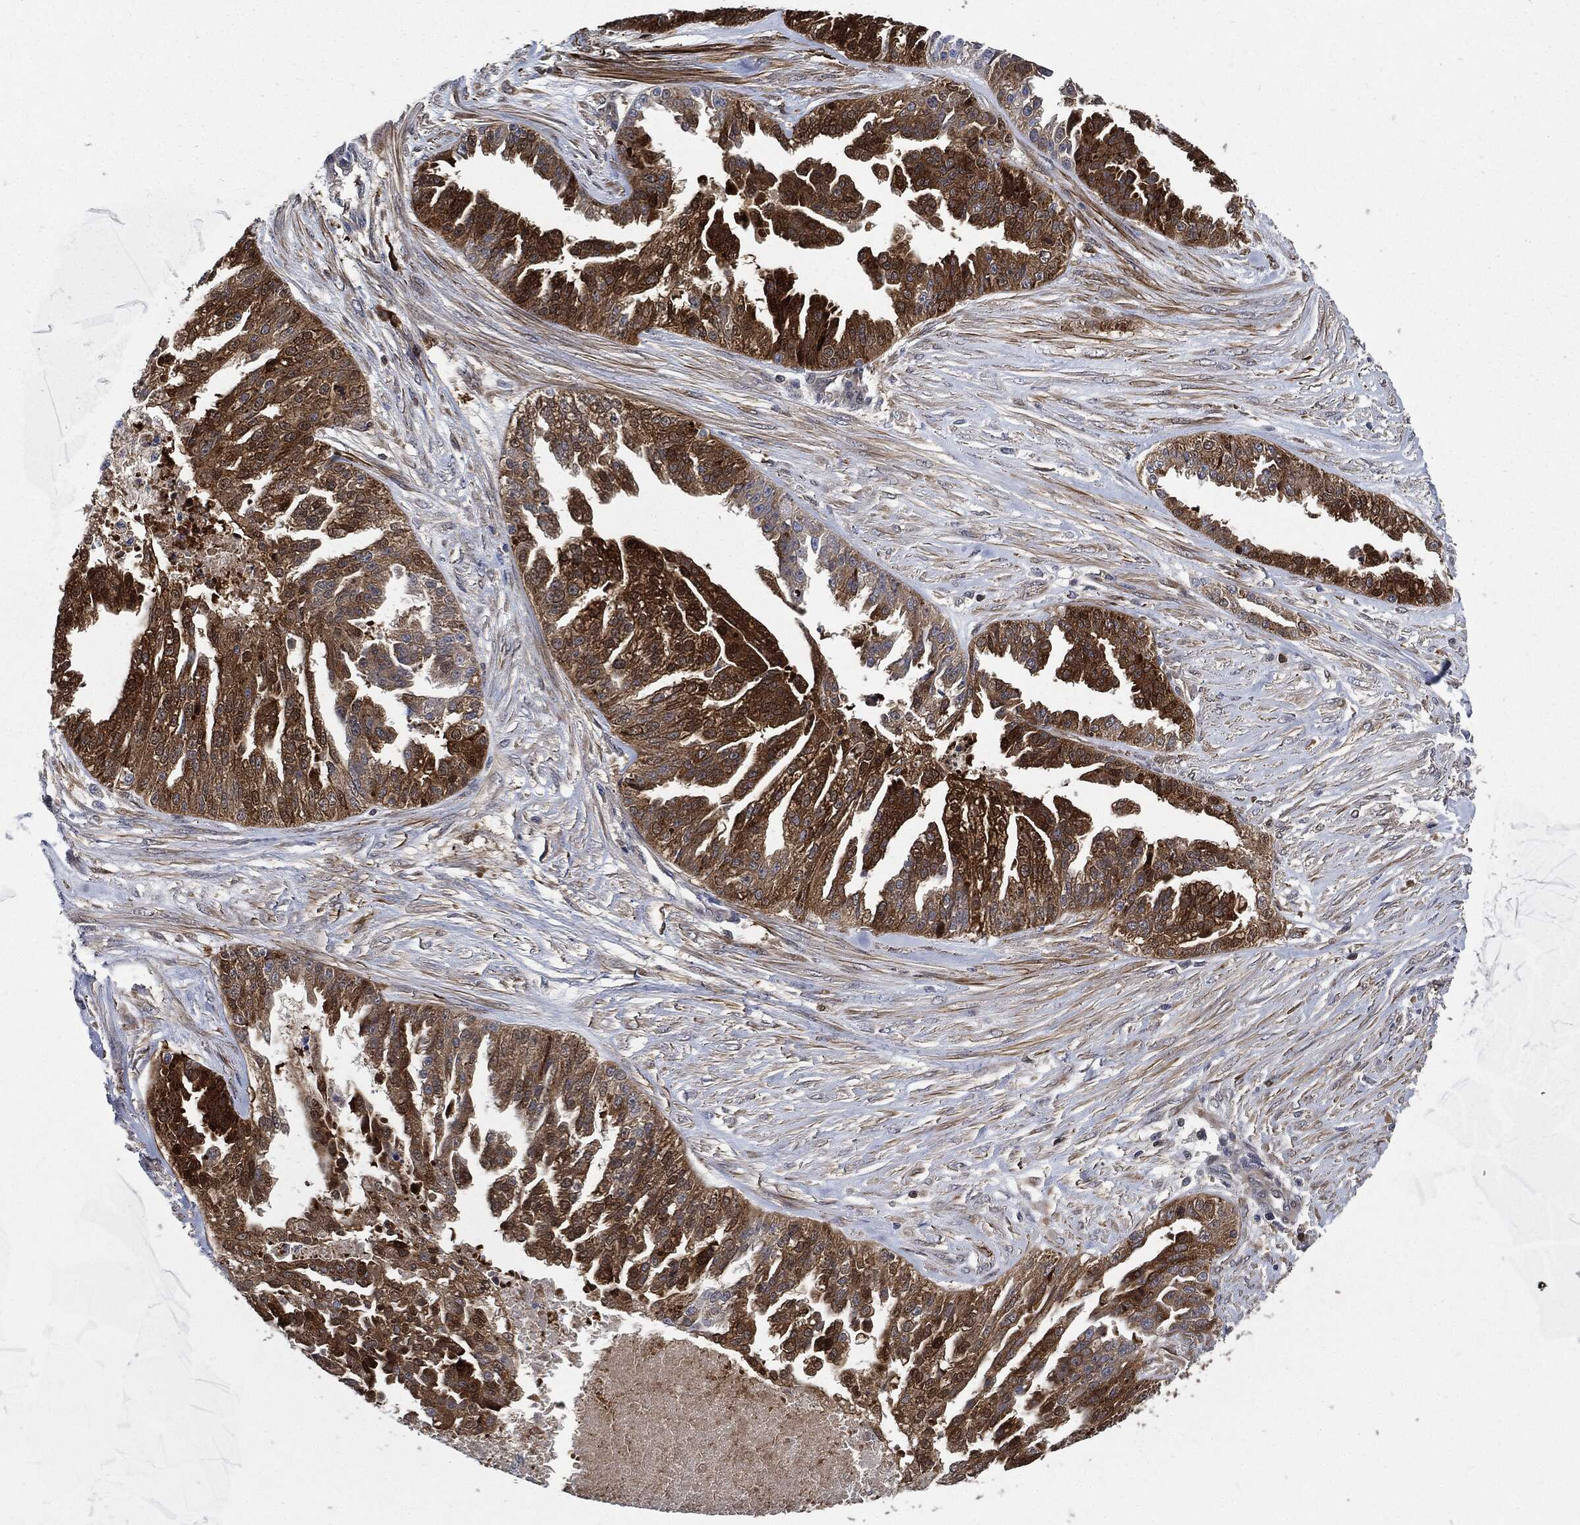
{"staining": {"intensity": "strong", "quantity": ">75%", "location": "cytoplasmic/membranous"}, "tissue": "ovarian cancer", "cell_type": "Tumor cells", "image_type": "cancer", "snomed": [{"axis": "morphology", "description": "Cystadenocarcinoma, serous, NOS"}, {"axis": "topography", "description": "Ovary"}], "caption": "This photomicrograph demonstrates IHC staining of human ovarian cancer (serous cystadenocarcinoma), with high strong cytoplasmic/membranous expression in about >75% of tumor cells.", "gene": "PRDX2", "patient": {"sex": "female", "age": 58}}